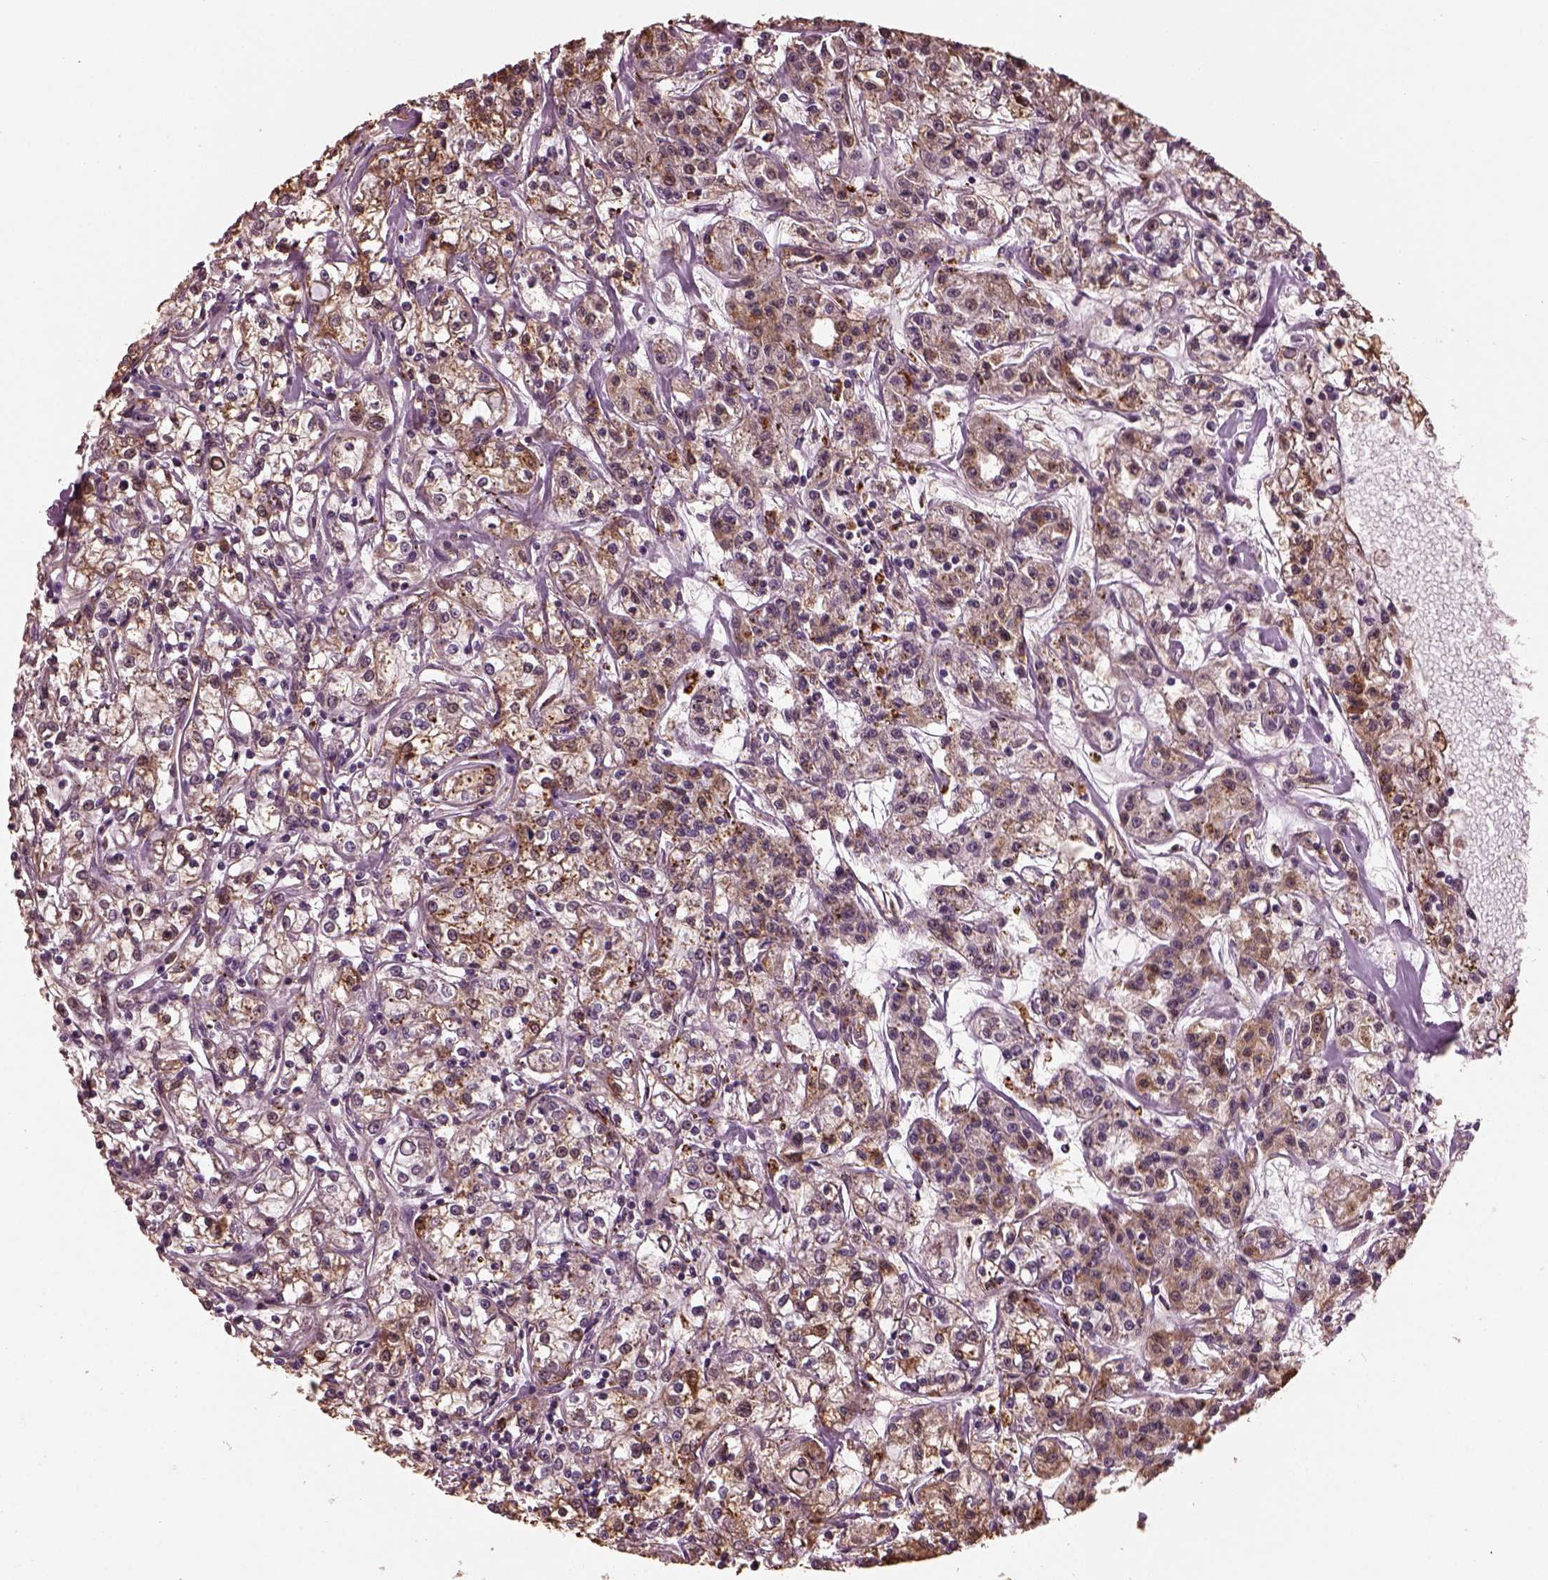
{"staining": {"intensity": "moderate", "quantity": ">75%", "location": "cytoplasmic/membranous"}, "tissue": "renal cancer", "cell_type": "Tumor cells", "image_type": "cancer", "snomed": [{"axis": "morphology", "description": "Adenocarcinoma, NOS"}, {"axis": "topography", "description": "Kidney"}], "caption": "The image shows immunohistochemical staining of adenocarcinoma (renal). There is moderate cytoplasmic/membranous staining is identified in approximately >75% of tumor cells.", "gene": "RUFY3", "patient": {"sex": "female", "age": 59}}